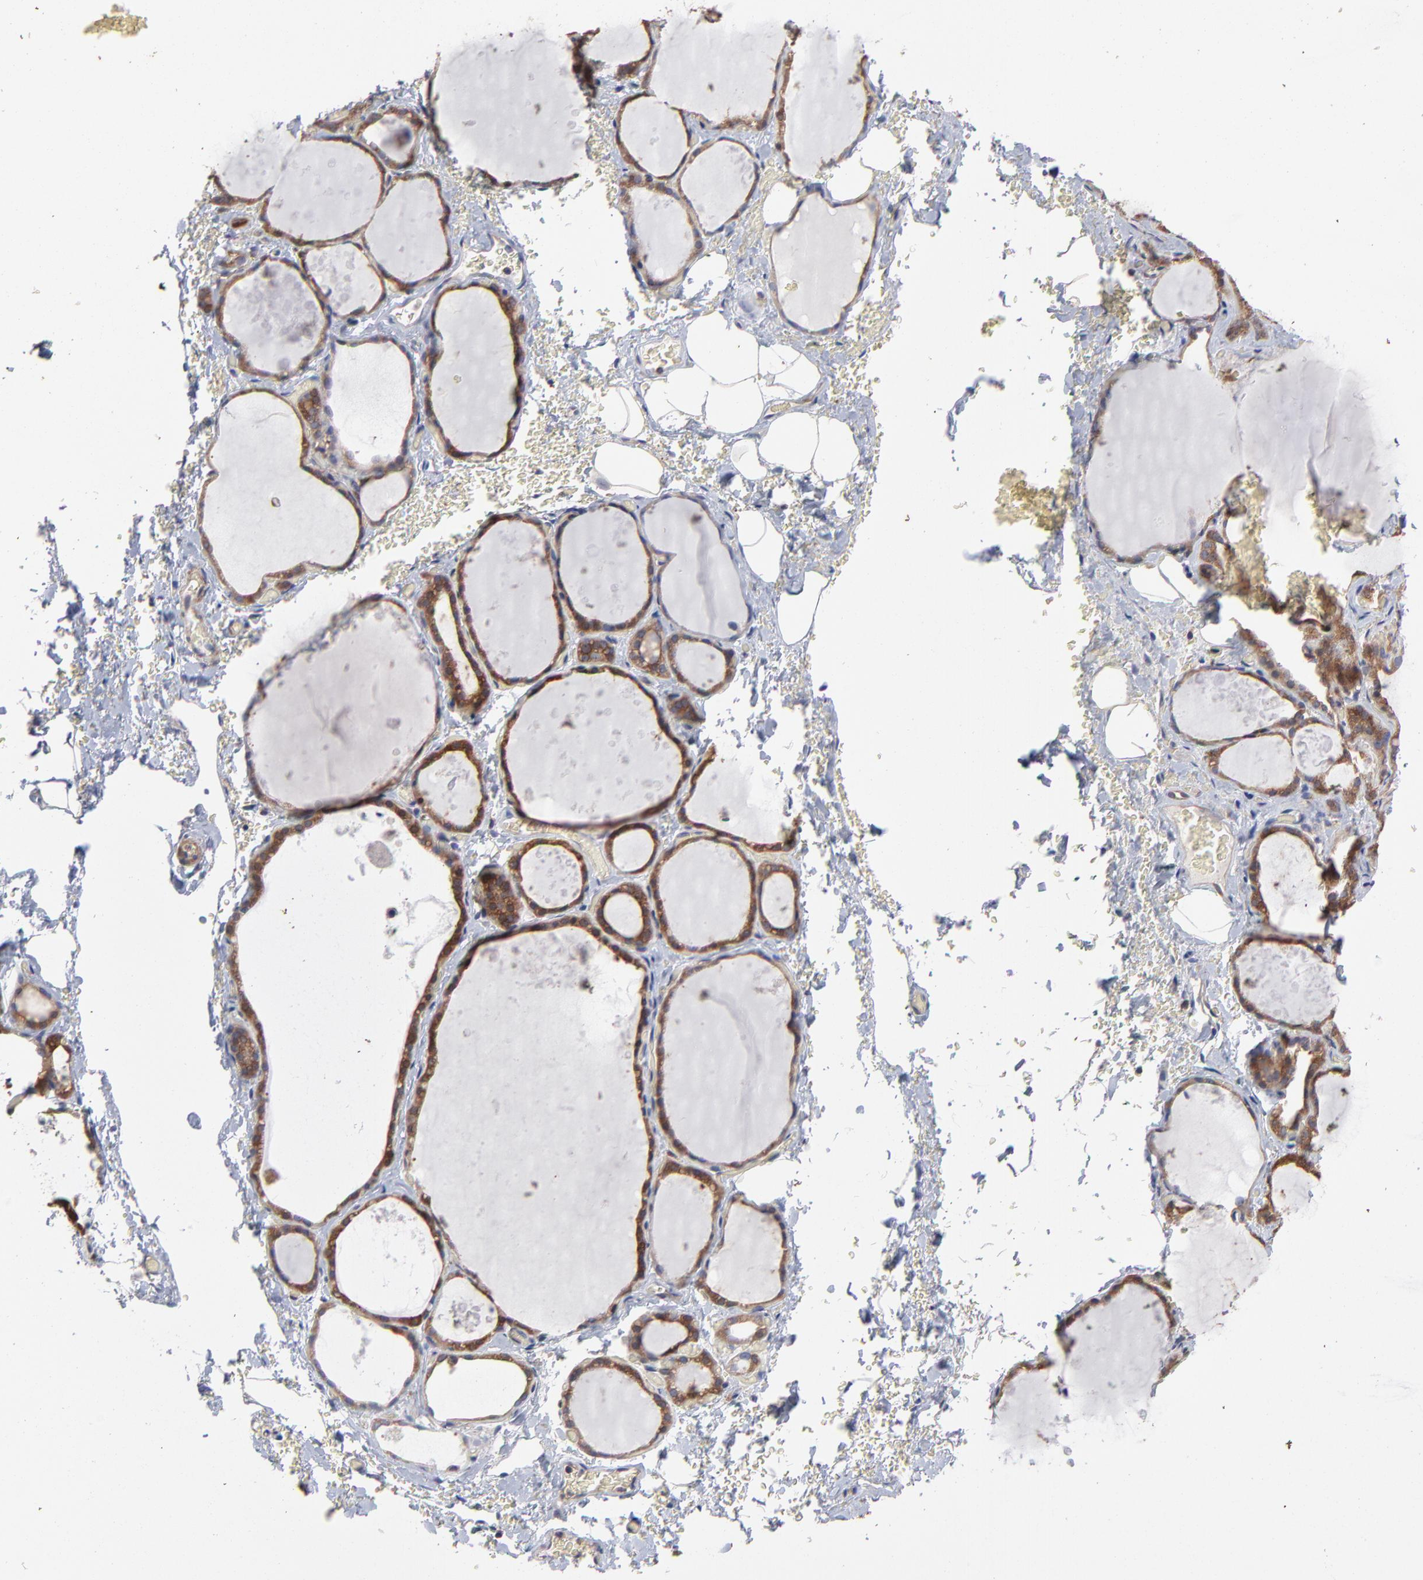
{"staining": {"intensity": "moderate", "quantity": ">75%", "location": "cytoplasmic/membranous"}, "tissue": "thyroid gland", "cell_type": "Glandular cells", "image_type": "normal", "snomed": [{"axis": "morphology", "description": "Normal tissue, NOS"}, {"axis": "topography", "description": "Thyroid gland"}], "caption": "A high-resolution image shows IHC staining of unremarkable thyroid gland, which shows moderate cytoplasmic/membranous staining in about >75% of glandular cells.", "gene": "NFKBIA", "patient": {"sex": "male", "age": 61}}